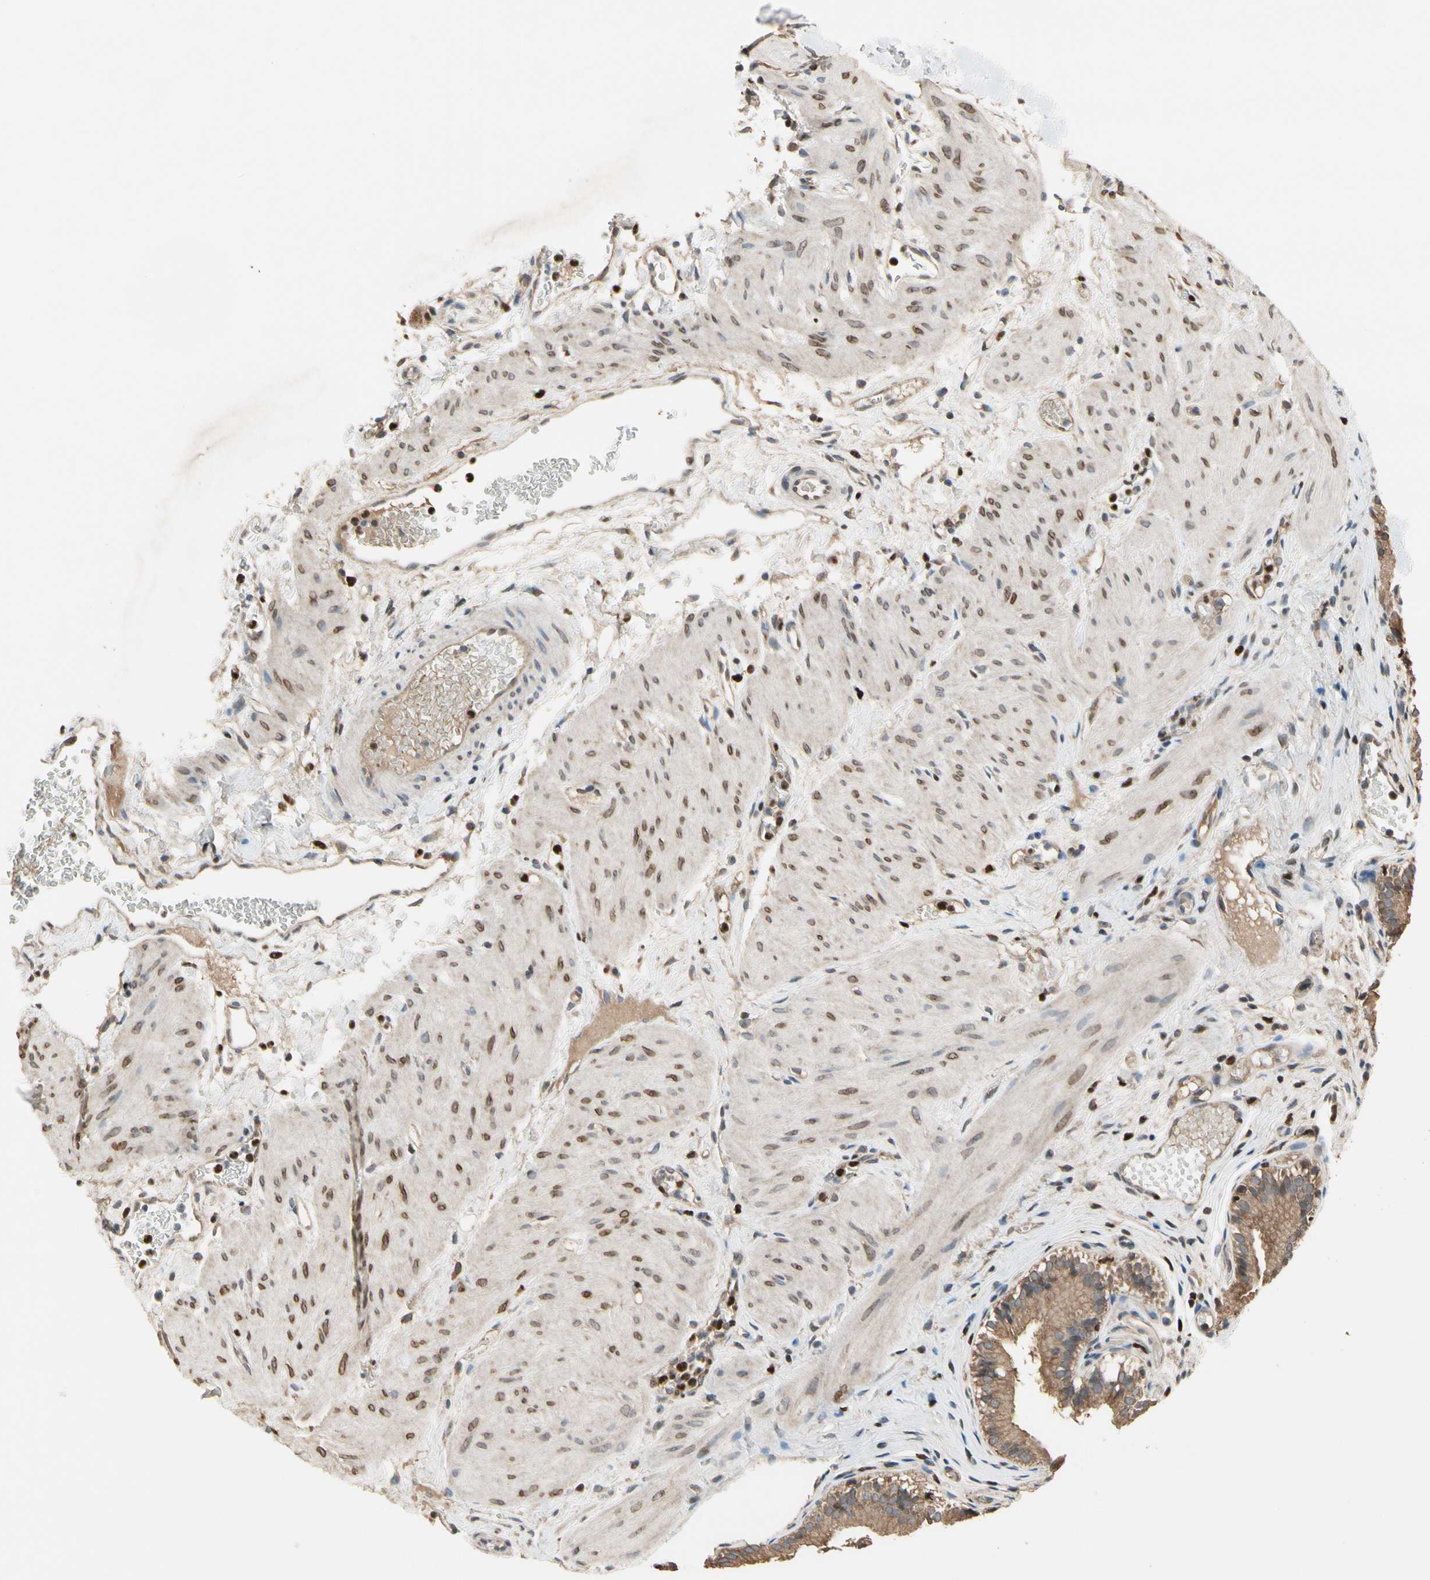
{"staining": {"intensity": "strong", "quantity": ">75%", "location": "cytoplasmic/membranous"}, "tissue": "gallbladder", "cell_type": "Glandular cells", "image_type": "normal", "snomed": [{"axis": "morphology", "description": "Normal tissue, NOS"}, {"axis": "topography", "description": "Gallbladder"}], "caption": "Immunohistochemical staining of unremarkable human gallbladder displays high levels of strong cytoplasmic/membranous expression in approximately >75% of glandular cells.", "gene": "CGREF1", "patient": {"sex": "female", "age": 26}}